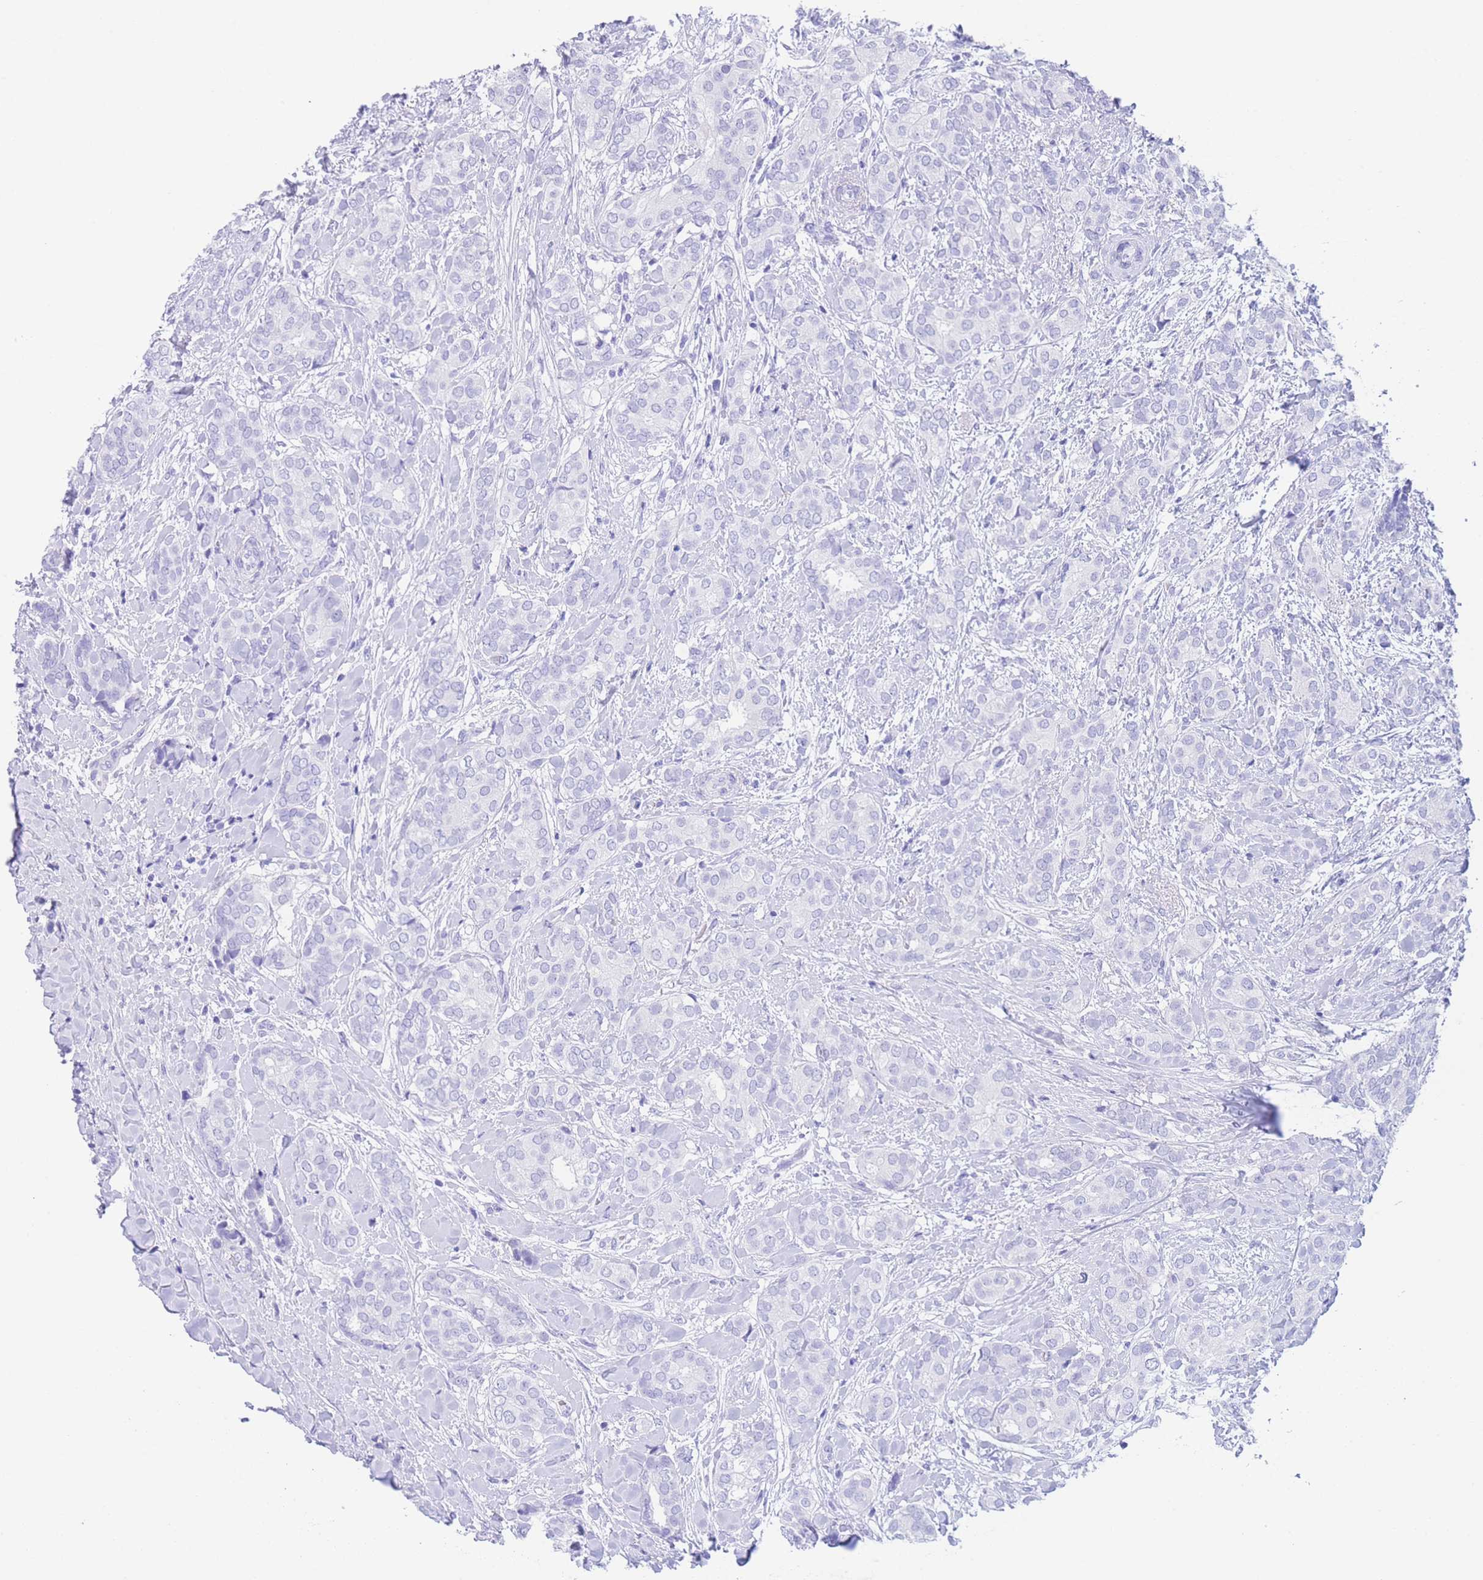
{"staining": {"intensity": "negative", "quantity": "none", "location": "none"}, "tissue": "breast cancer", "cell_type": "Tumor cells", "image_type": "cancer", "snomed": [{"axis": "morphology", "description": "Duct carcinoma"}, {"axis": "topography", "description": "Breast"}], "caption": "This is an immunohistochemistry (IHC) histopathology image of breast cancer. There is no staining in tumor cells.", "gene": "SLCO1B3", "patient": {"sex": "female", "age": 73}}